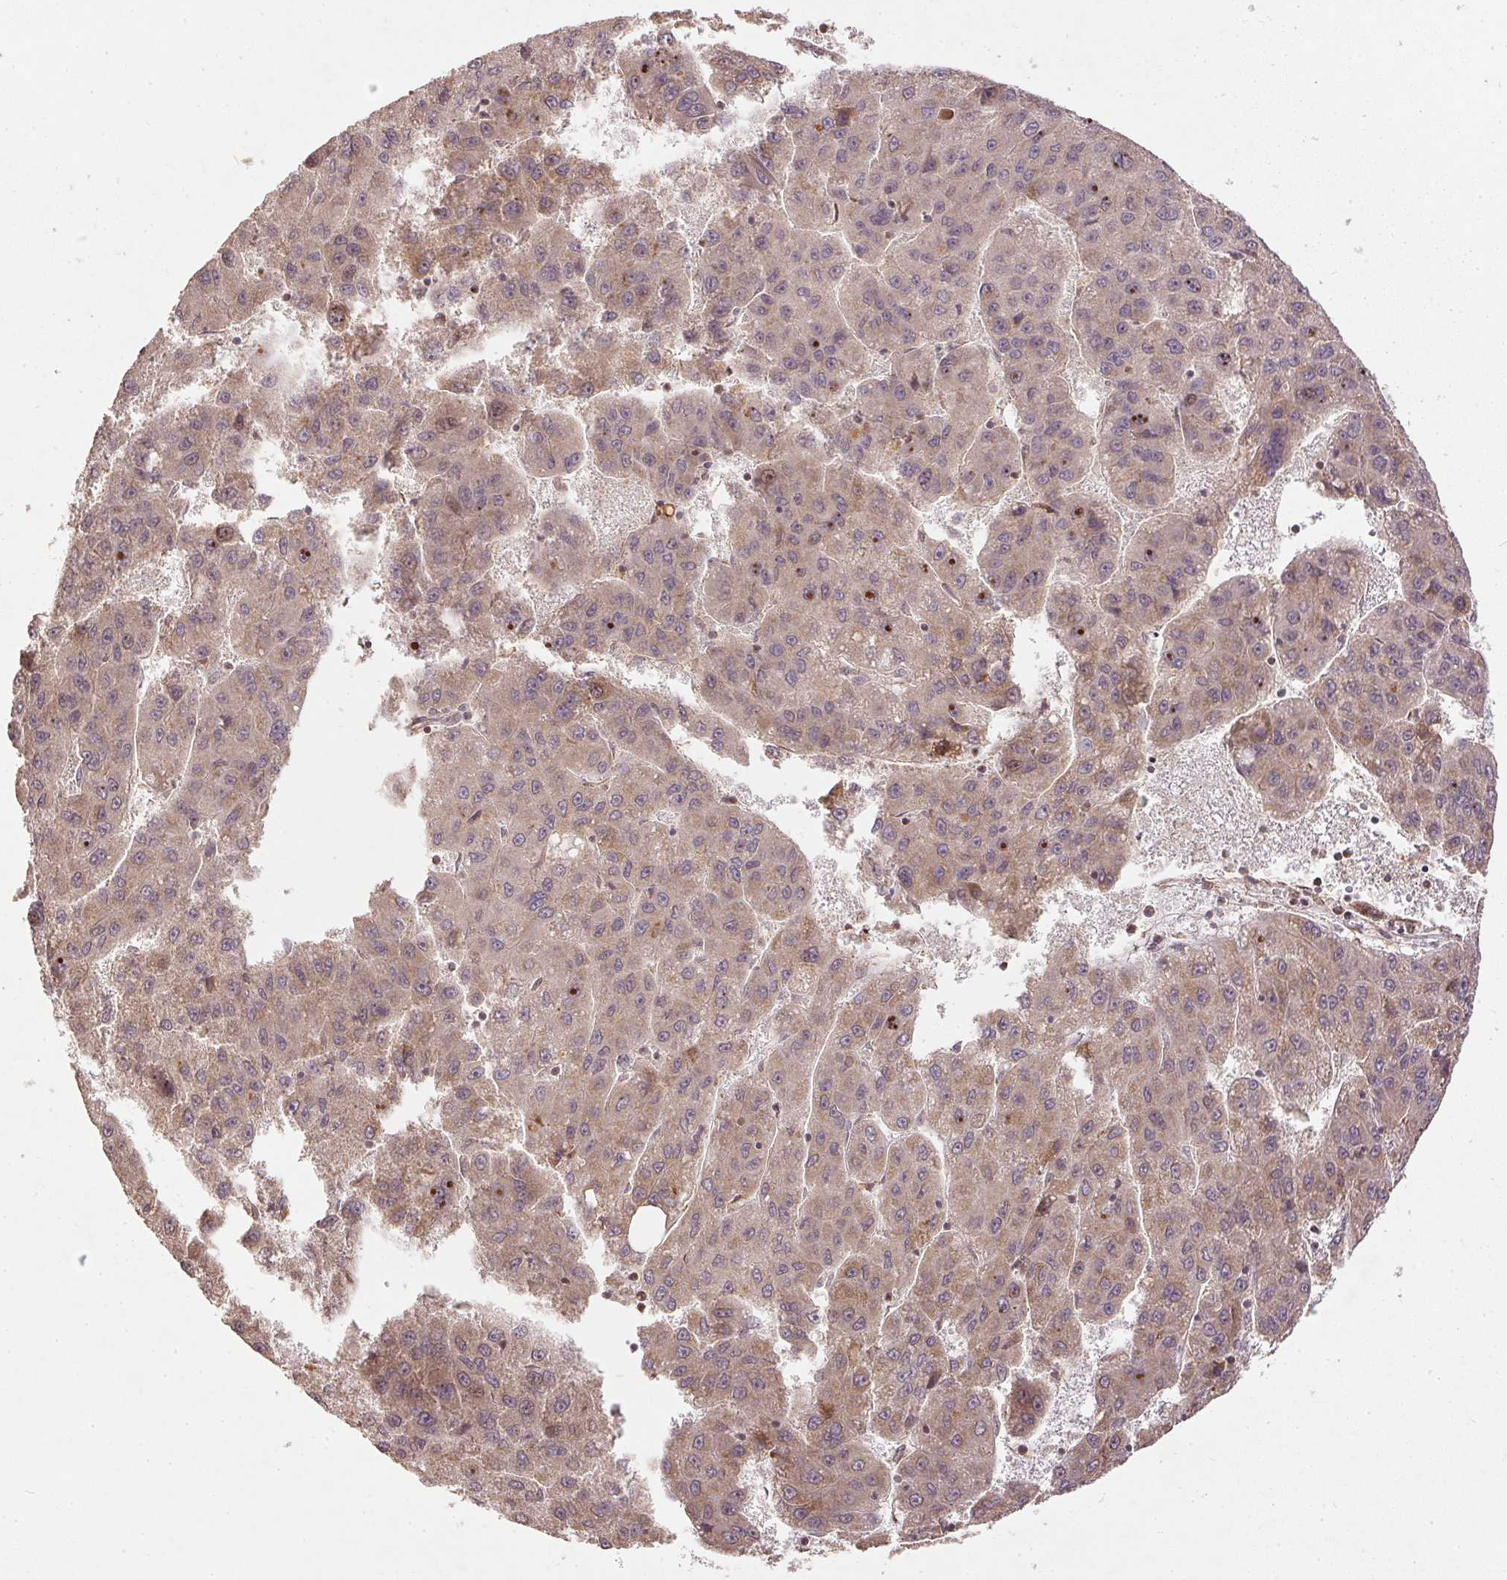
{"staining": {"intensity": "weak", "quantity": "25%-75%", "location": "cytoplasmic/membranous"}, "tissue": "liver cancer", "cell_type": "Tumor cells", "image_type": "cancer", "snomed": [{"axis": "morphology", "description": "Carcinoma, Hepatocellular, NOS"}, {"axis": "topography", "description": "Liver"}], "caption": "Immunohistochemical staining of human liver cancer (hepatocellular carcinoma) displays weak cytoplasmic/membranous protein expression in approximately 25%-75% of tumor cells. (Stains: DAB (3,3'-diaminobenzidine) in brown, nuclei in blue, Microscopy: brightfield microscopy at high magnification).", "gene": "SPRED2", "patient": {"sex": "female", "age": 82}}